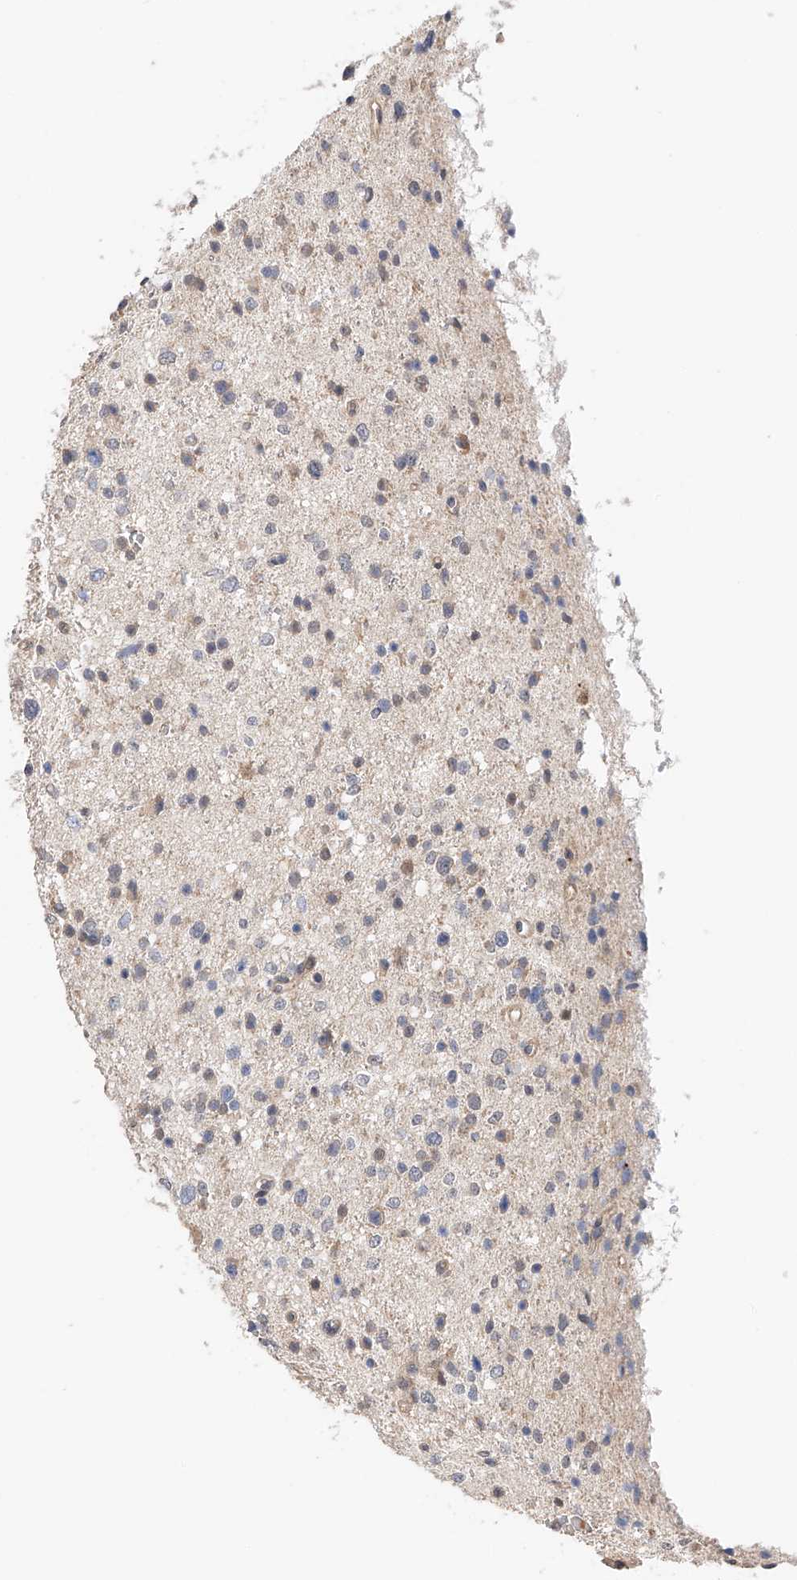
{"staining": {"intensity": "negative", "quantity": "none", "location": "none"}, "tissue": "glioma", "cell_type": "Tumor cells", "image_type": "cancer", "snomed": [{"axis": "morphology", "description": "Glioma, malignant, Low grade"}, {"axis": "topography", "description": "Brain"}], "caption": "This is an IHC micrograph of low-grade glioma (malignant). There is no staining in tumor cells.", "gene": "ZFHX2", "patient": {"sex": "female", "age": 37}}